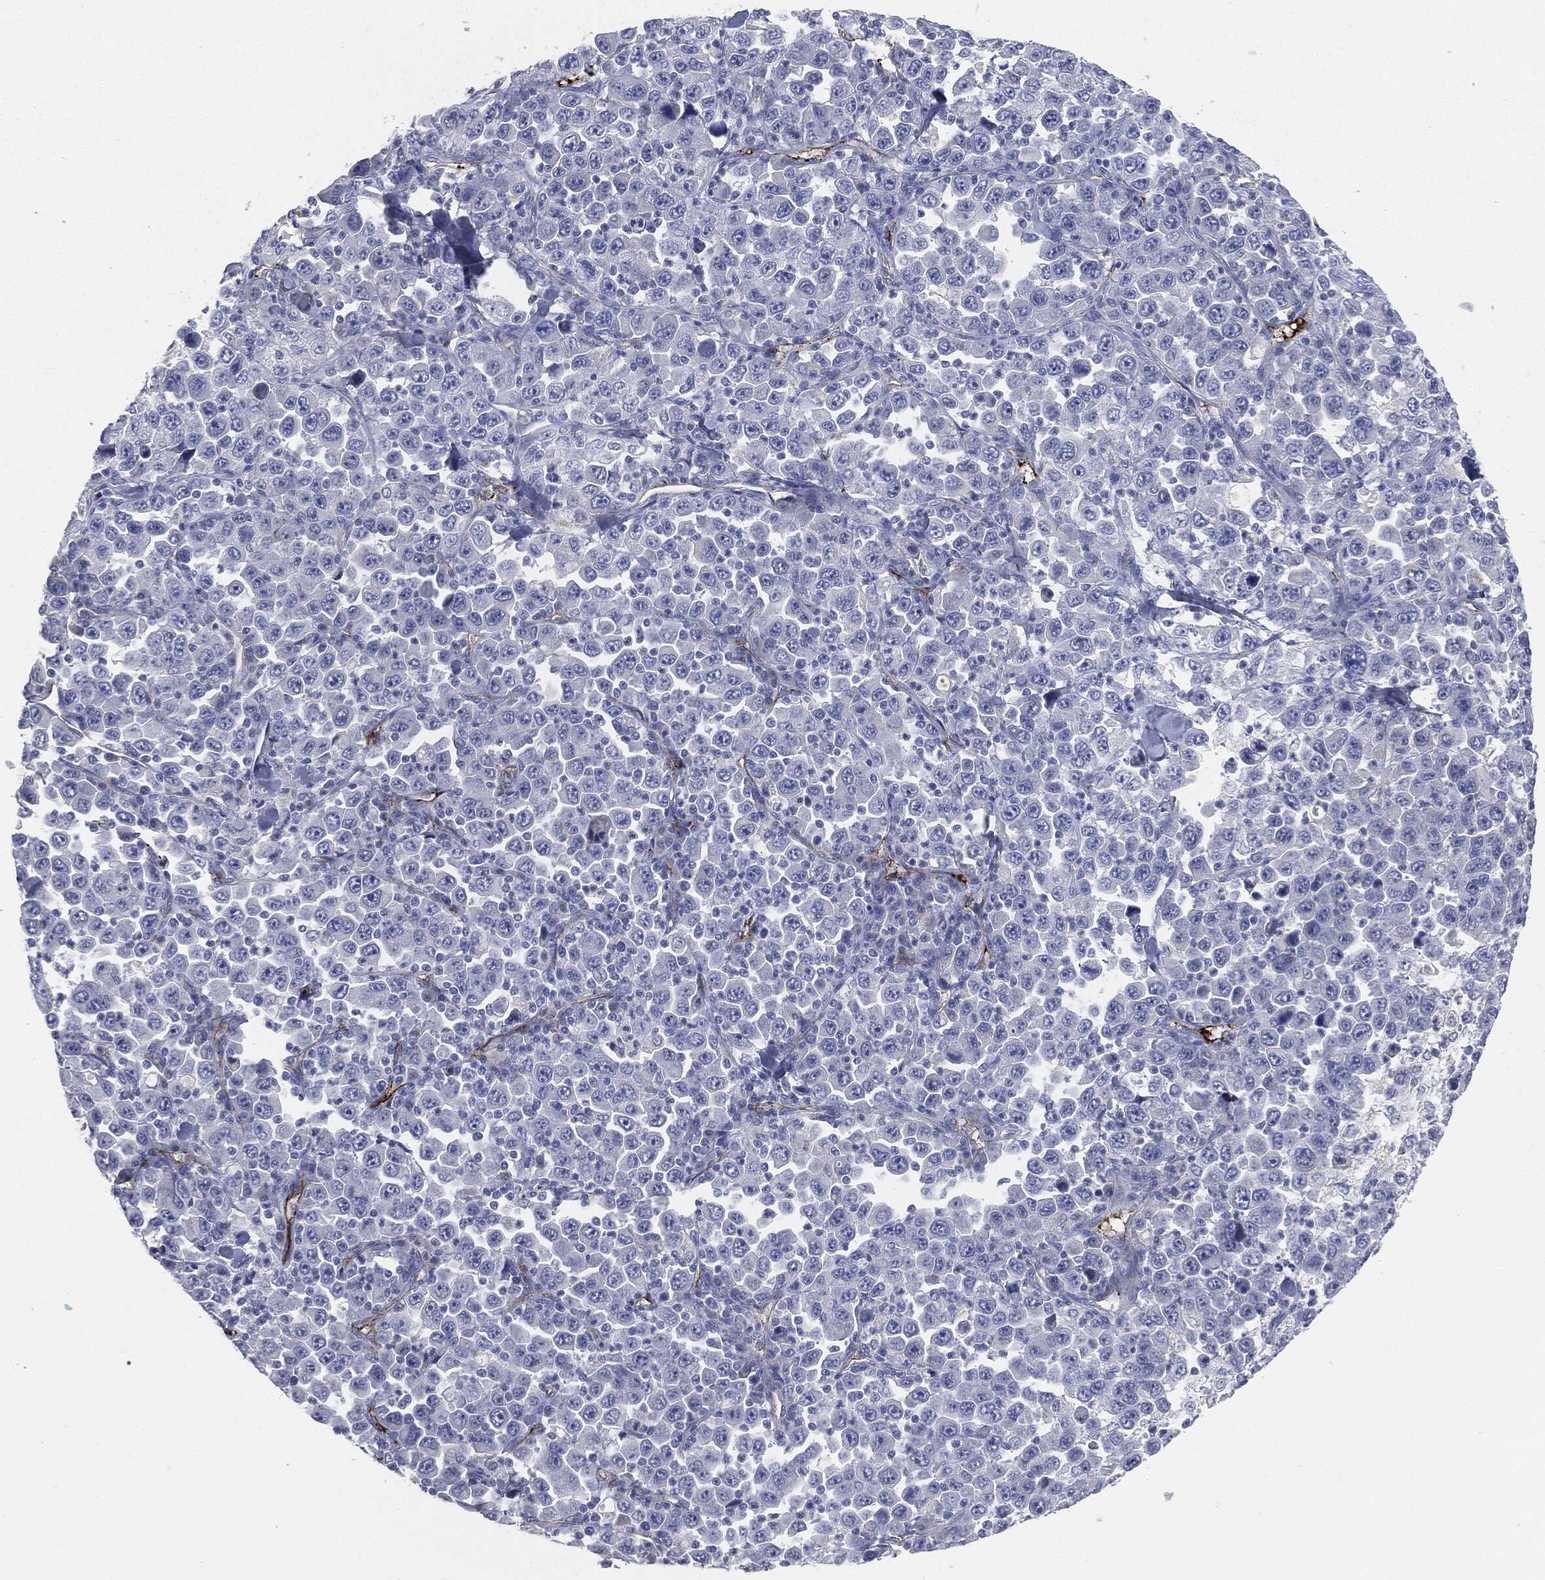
{"staining": {"intensity": "negative", "quantity": "none", "location": "none"}, "tissue": "stomach cancer", "cell_type": "Tumor cells", "image_type": "cancer", "snomed": [{"axis": "morphology", "description": "Normal tissue, NOS"}, {"axis": "morphology", "description": "Adenocarcinoma, NOS"}, {"axis": "topography", "description": "Stomach, upper"}, {"axis": "topography", "description": "Stomach"}], "caption": "A photomicrograph of adenocarcinoma (stomach) stained for a protein exhibits no brown staining in tumor cells. Nuclei are stained in blue.", "gene": "APOB", "patient": {"sex": "male", "age": 59}}